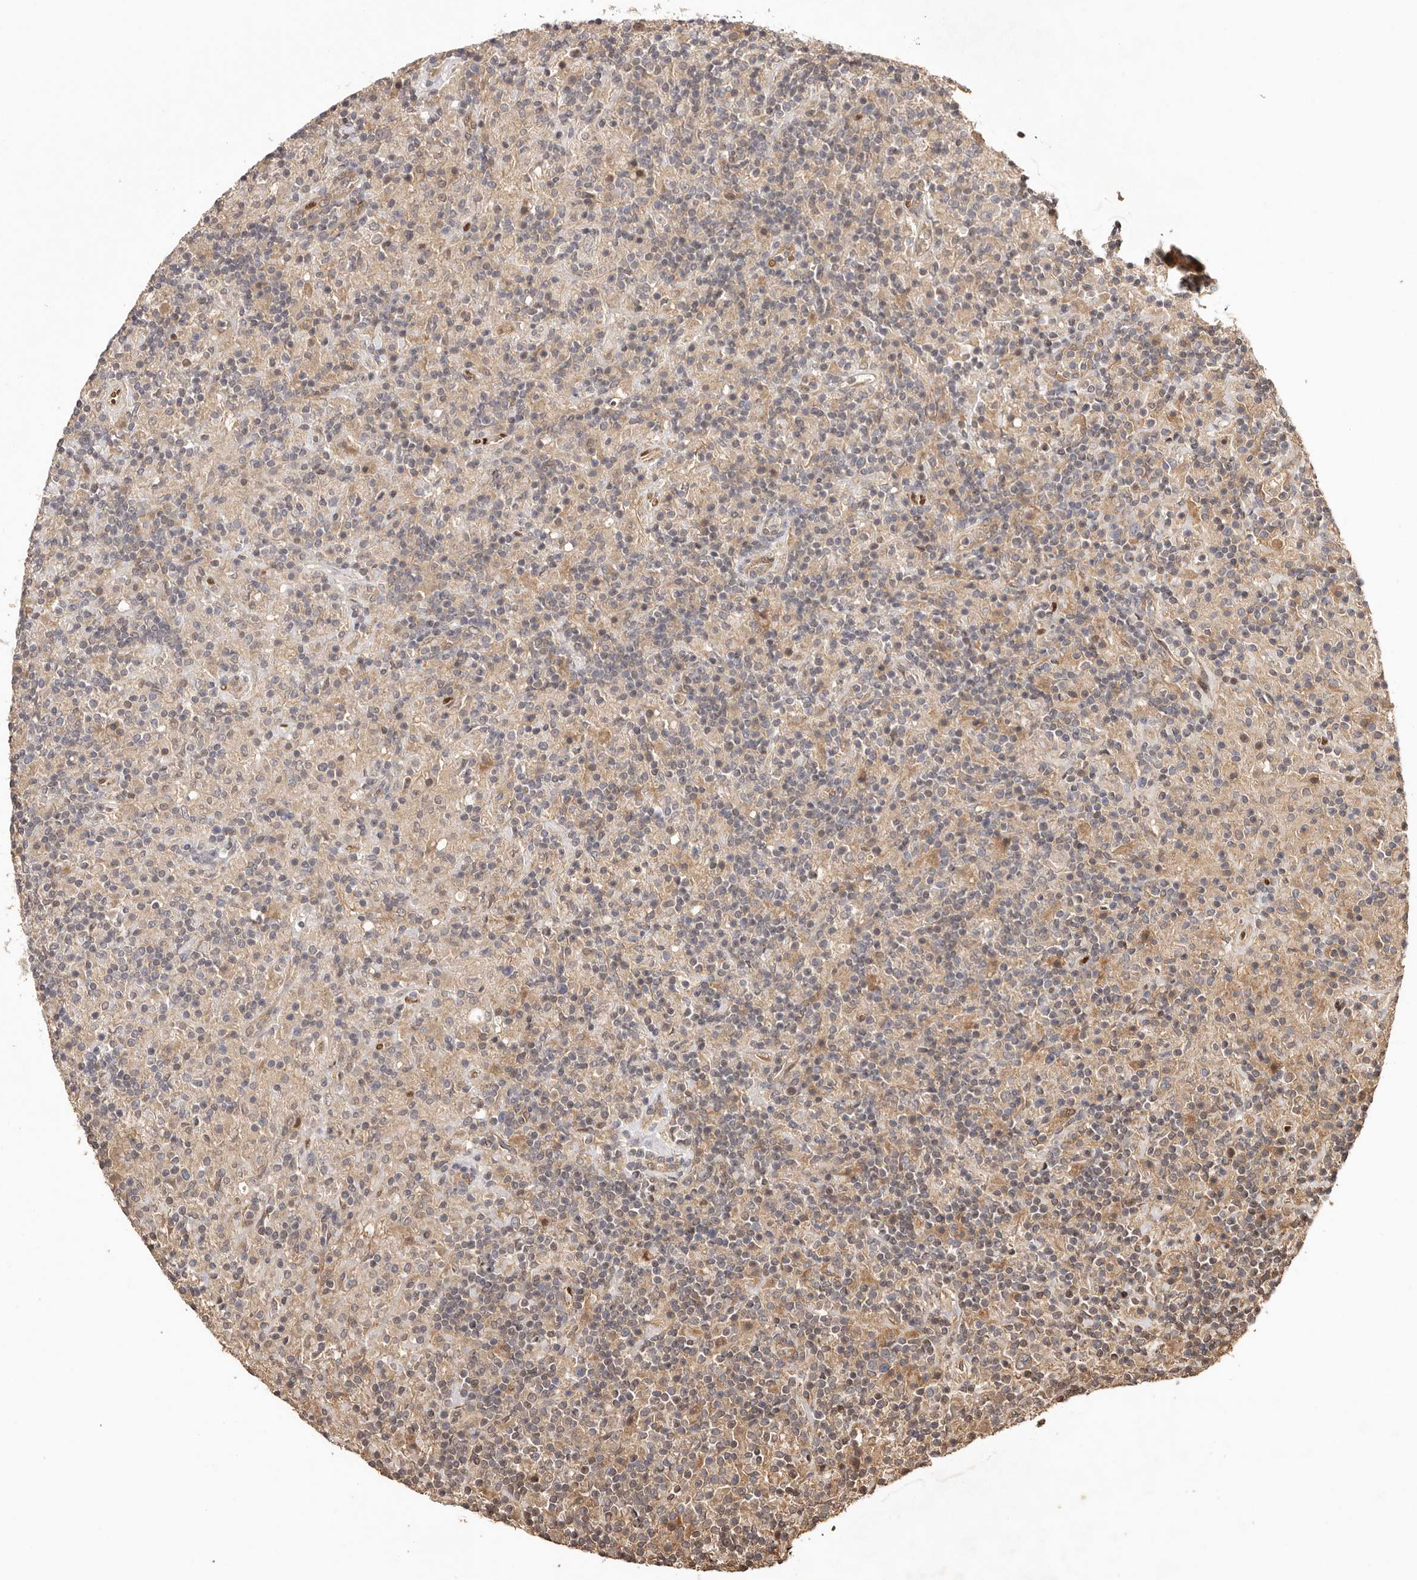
{"staining": {"intensity": "weak", "quantity": "25%-75%", "location": "cytoplasmic/membranous"}, "tissue": "lymphoma", "cell_type": "Tumor cells", "image_type": "cancer", "snomed": [{"axis": "morphology", "description": "Hodgkin's disease, NOS"}, {"axis": "topography", "description": "Lymph node"}], "caption": "Immunohistochemical staining of Hodgkin's disease demonstrates low levels of weak cytoplasmic/membranous expression in about 25%-75% of tumor cells. The protein of interest is shown in brown color, while the nuclei are stained blue.", "gene": "UBR2", "patient": {"sex": "male", "age": 70}}